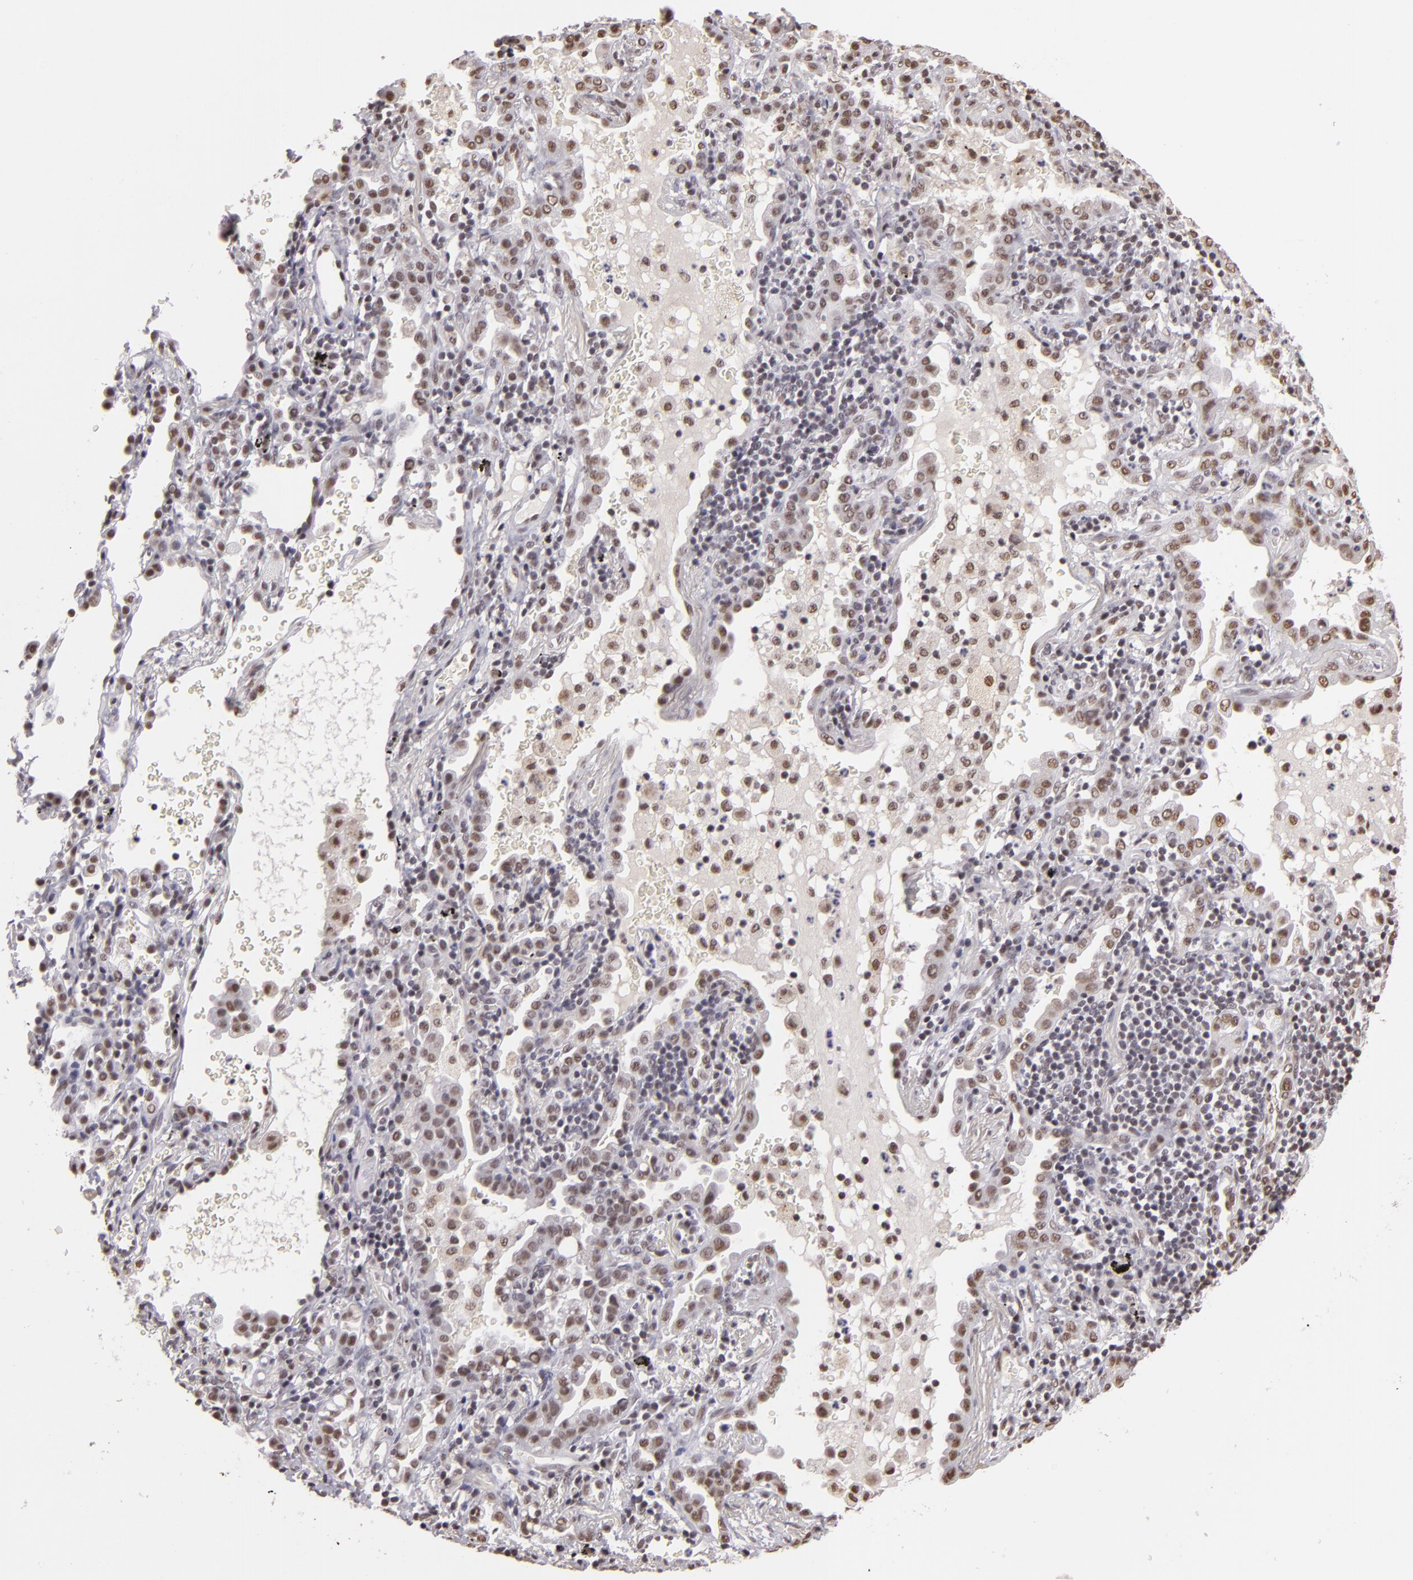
{"staining": {"intensity": "weak", "quantity": "25%-75%", "location": "nuclear"}, "tissue": "lung cancer", "cell_type": "Tumor cells", "image_type": "cancer", "snomed": [{"axis": "morphology", "description": "Adenocarcinoma, NOS"}, {"axis": "topography", "description": "Lung"}], "caption": "Protein staining reveals weak nuclear positivity in approximately 25%-75% of tumor cells in lung cancer (adenocarcinoma). (DAB IHC, brown staining for protein, blue staining for nuclei).", "gene": "INTS6", "patient": {"sex": "female", "age": 50}}